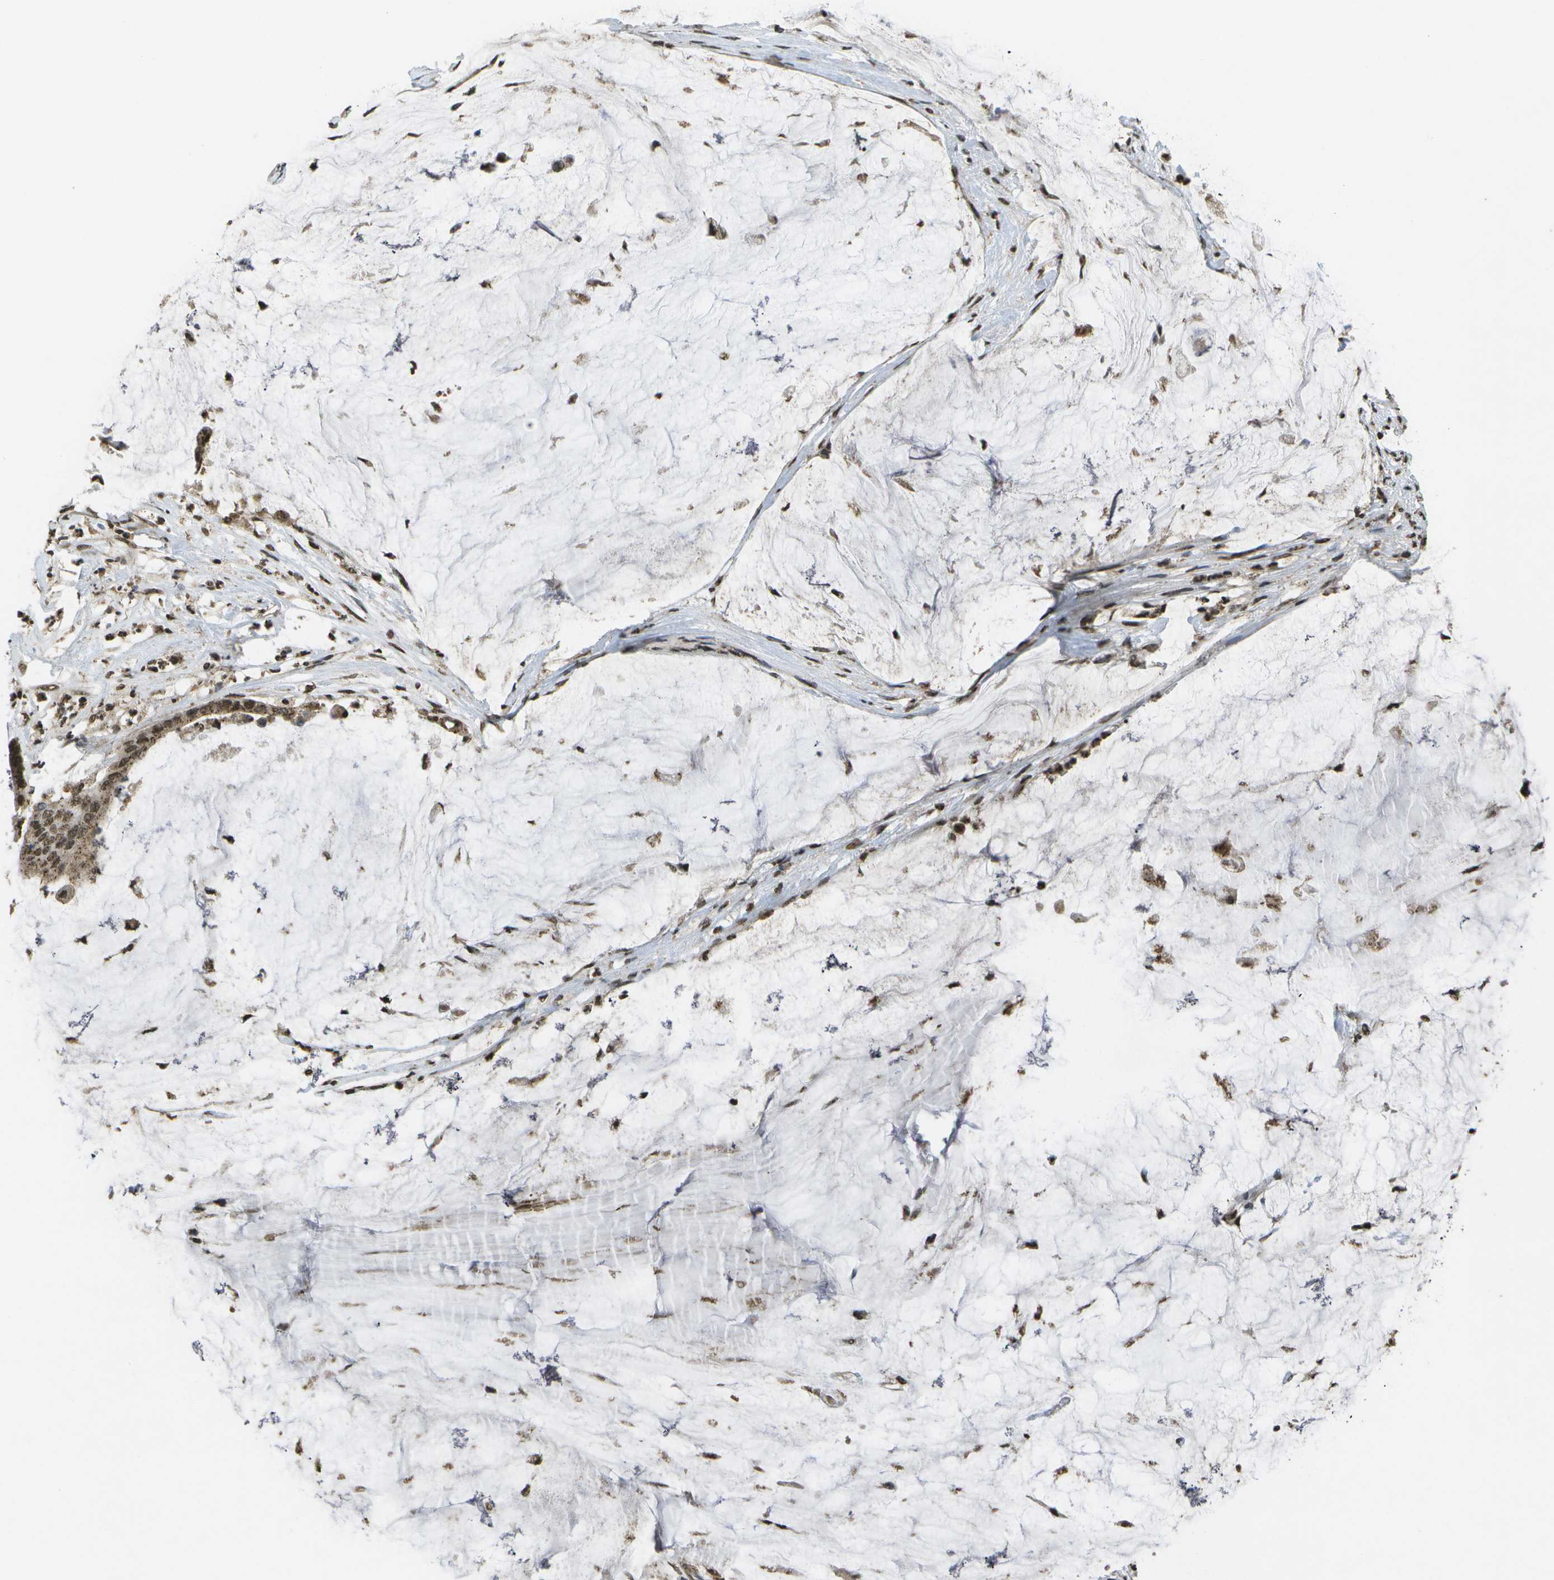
{"staining": {"intensity": "moderate", "quantity": ">75%", "location": "cytoplasmic/membranous,nuclear"}, "tissue": "pancreatic cancer", "cell_type": "Tumor cells", "image_type": "cancer", "snomed": [{"axis": "morphology", "description": "Adenocarcinoma, NOS"}, {"axis": "topography", "description": "Pancreas"}], "caption": "This is an image of IHC staining of pancreatic cancer, which shows moderate staining in the cytoplasmic/membranous and nuclear of tumor cells.", "gene": "SPEN", "patient": {"sex": "male", "age": 41}}